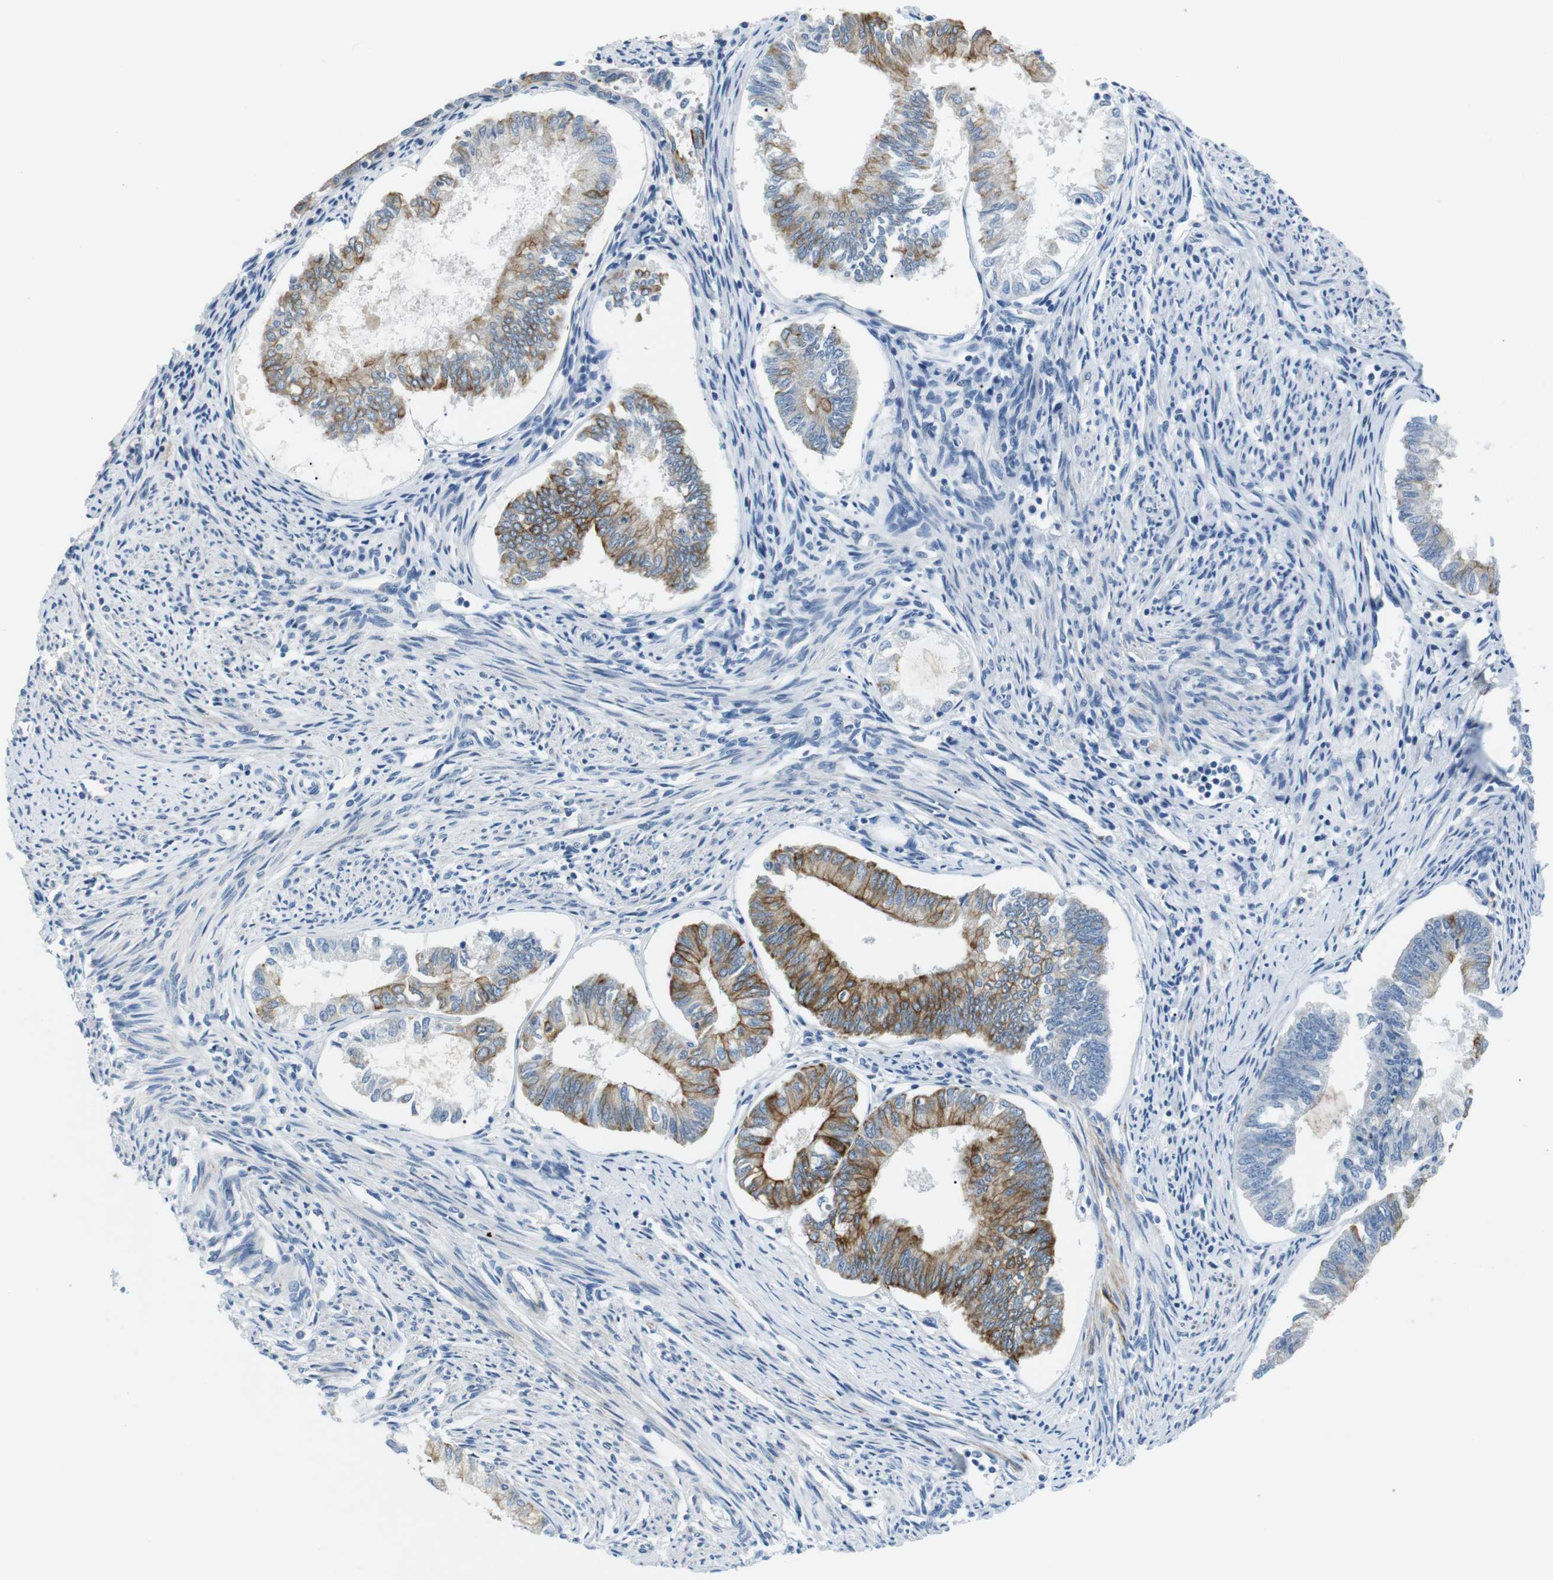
{"staining": {"intensity": "moderate", "quantity": "25%-75%", "location": "cytoplasmic/membranous"}, "tissue": "endometrial cancer", "cell_type": "Tumor cells", "image_type": "cancer", "snomed": [{"axis": "morphology", "description": "Adenocarcinoma, NOS"}, {"axis": "topography", "description": "Endometrium"}], "caption": "Immunohistochemical staining of endometrial cancer (adenocarcinoma) reveals moderate cytoplasmic/membranous protein staining in approximately 25%-75% of tumor cells.", "gene": "UNC5CL", "patient": {"sex": "female", "age": 86}}